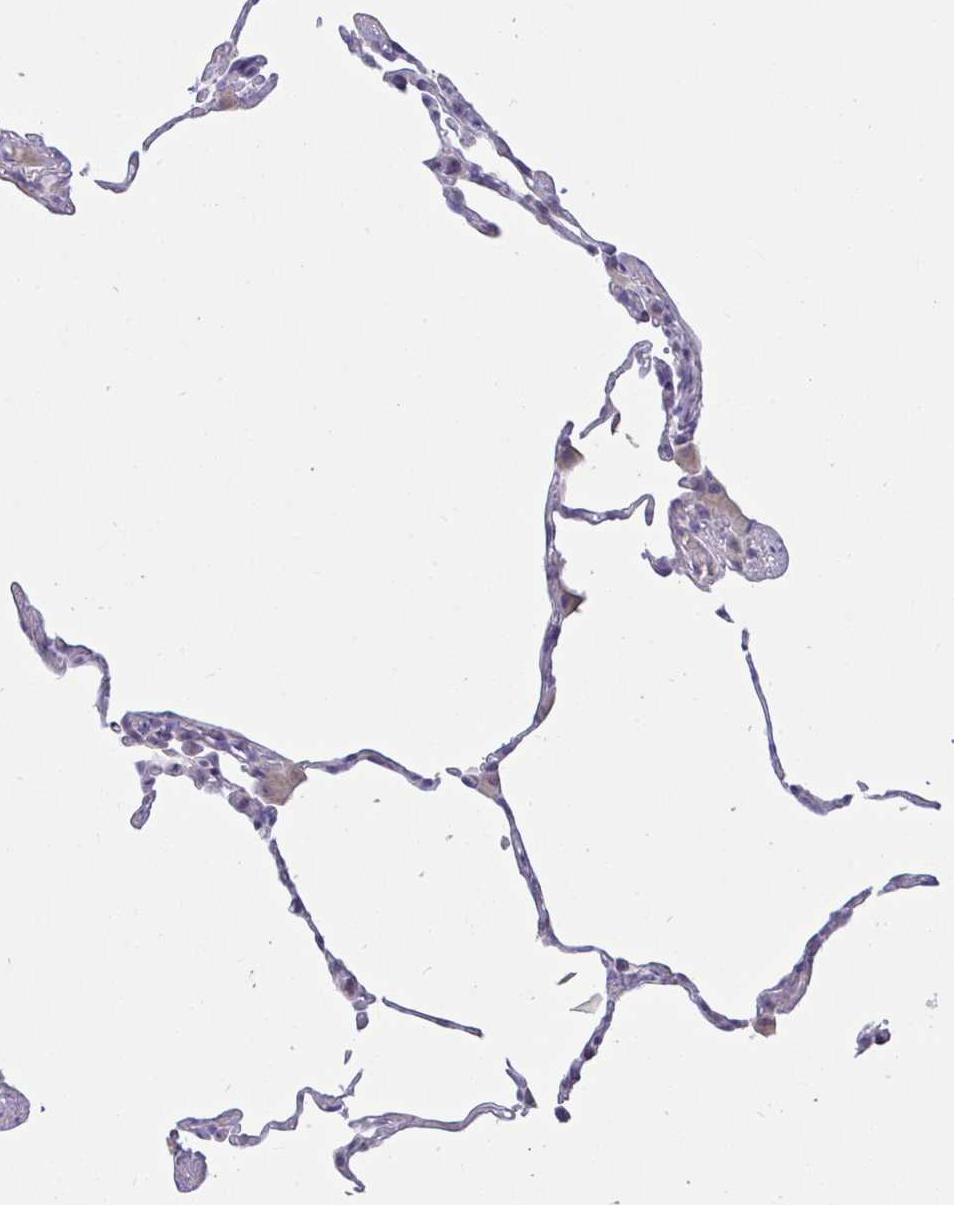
{"staining": {"intensity": "negative", "quantity": "none", "location": "none"}, "tissue": "lung", "cell_type": "Alveolar cells", "image_type": "normal", "snomed": [{"axis": "morphology", "description": "Normal tissue, NOS"}, {"axis": "topography", "description": "Lung"}], "caption": "Lung stained for a protein using immunohistochemistry demonstrates no positivity alveolar cells.", "gene": "MYC", "patient": {"sex": "female", "age": 57}}